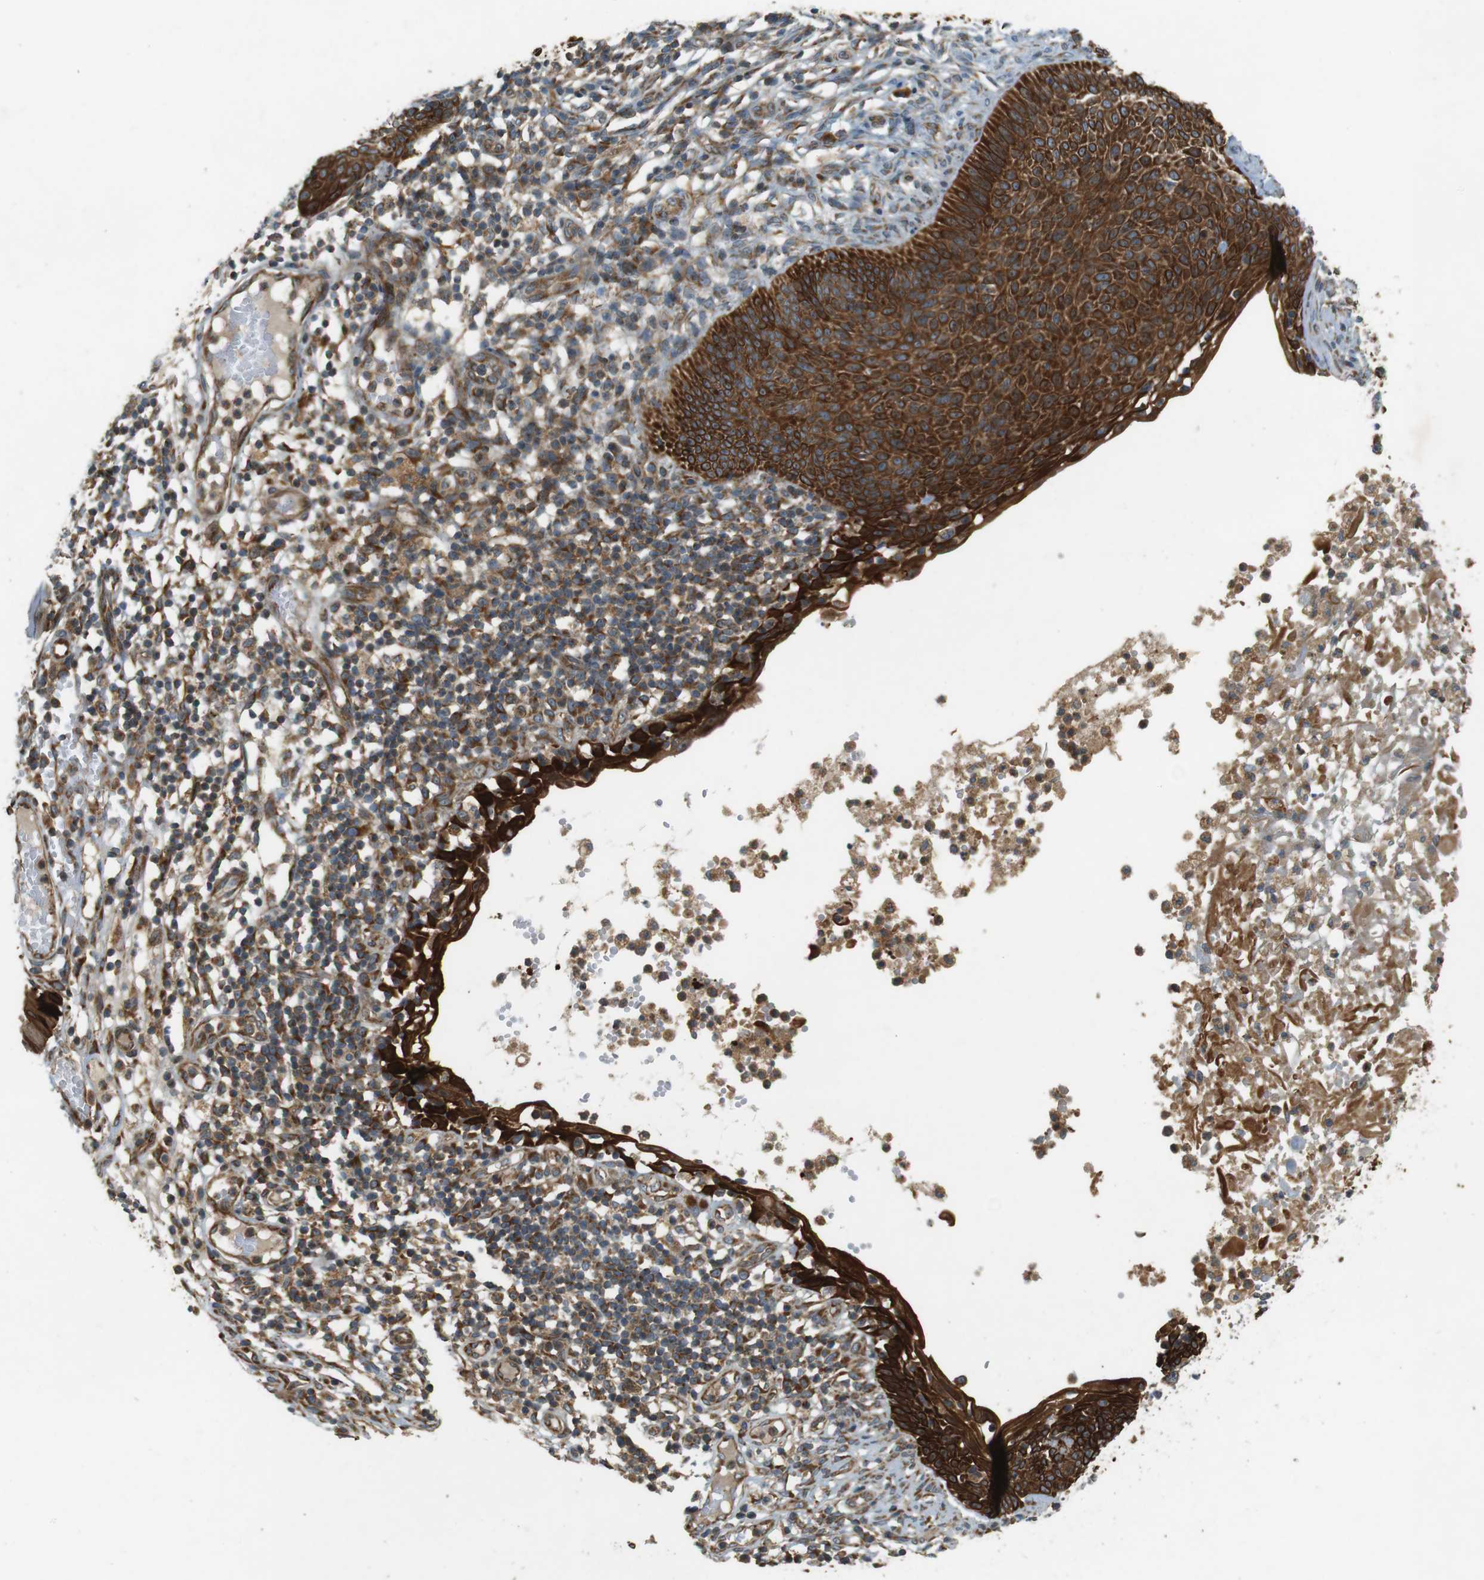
{"staining": {"intensity": "strong", "quantity": ">75%", "location": "cytoplasmic/membranous"}, "tissue": "skin cancer", "cell_type": "Tumor cells", "image_type": "cancer", "snomed": [{"axis": "morphology", "description": "Normal tissue, NOS"}, {"axis": "morphology", "description": "Basal cell carcinoma"}, {"axis": "topography", "description": "Skin"}], "caption": "This photomicrograph shows basal cell carcinoma (skin) stained with immunohistochemistry to label a protein in brown. The cytoplasmic/membranous of tumor cells show strong positivity for the protein. Nuclei are counter-stained blue.", "gene": "SLC41A1", "patient": {"sex": "male", "age": 87}}